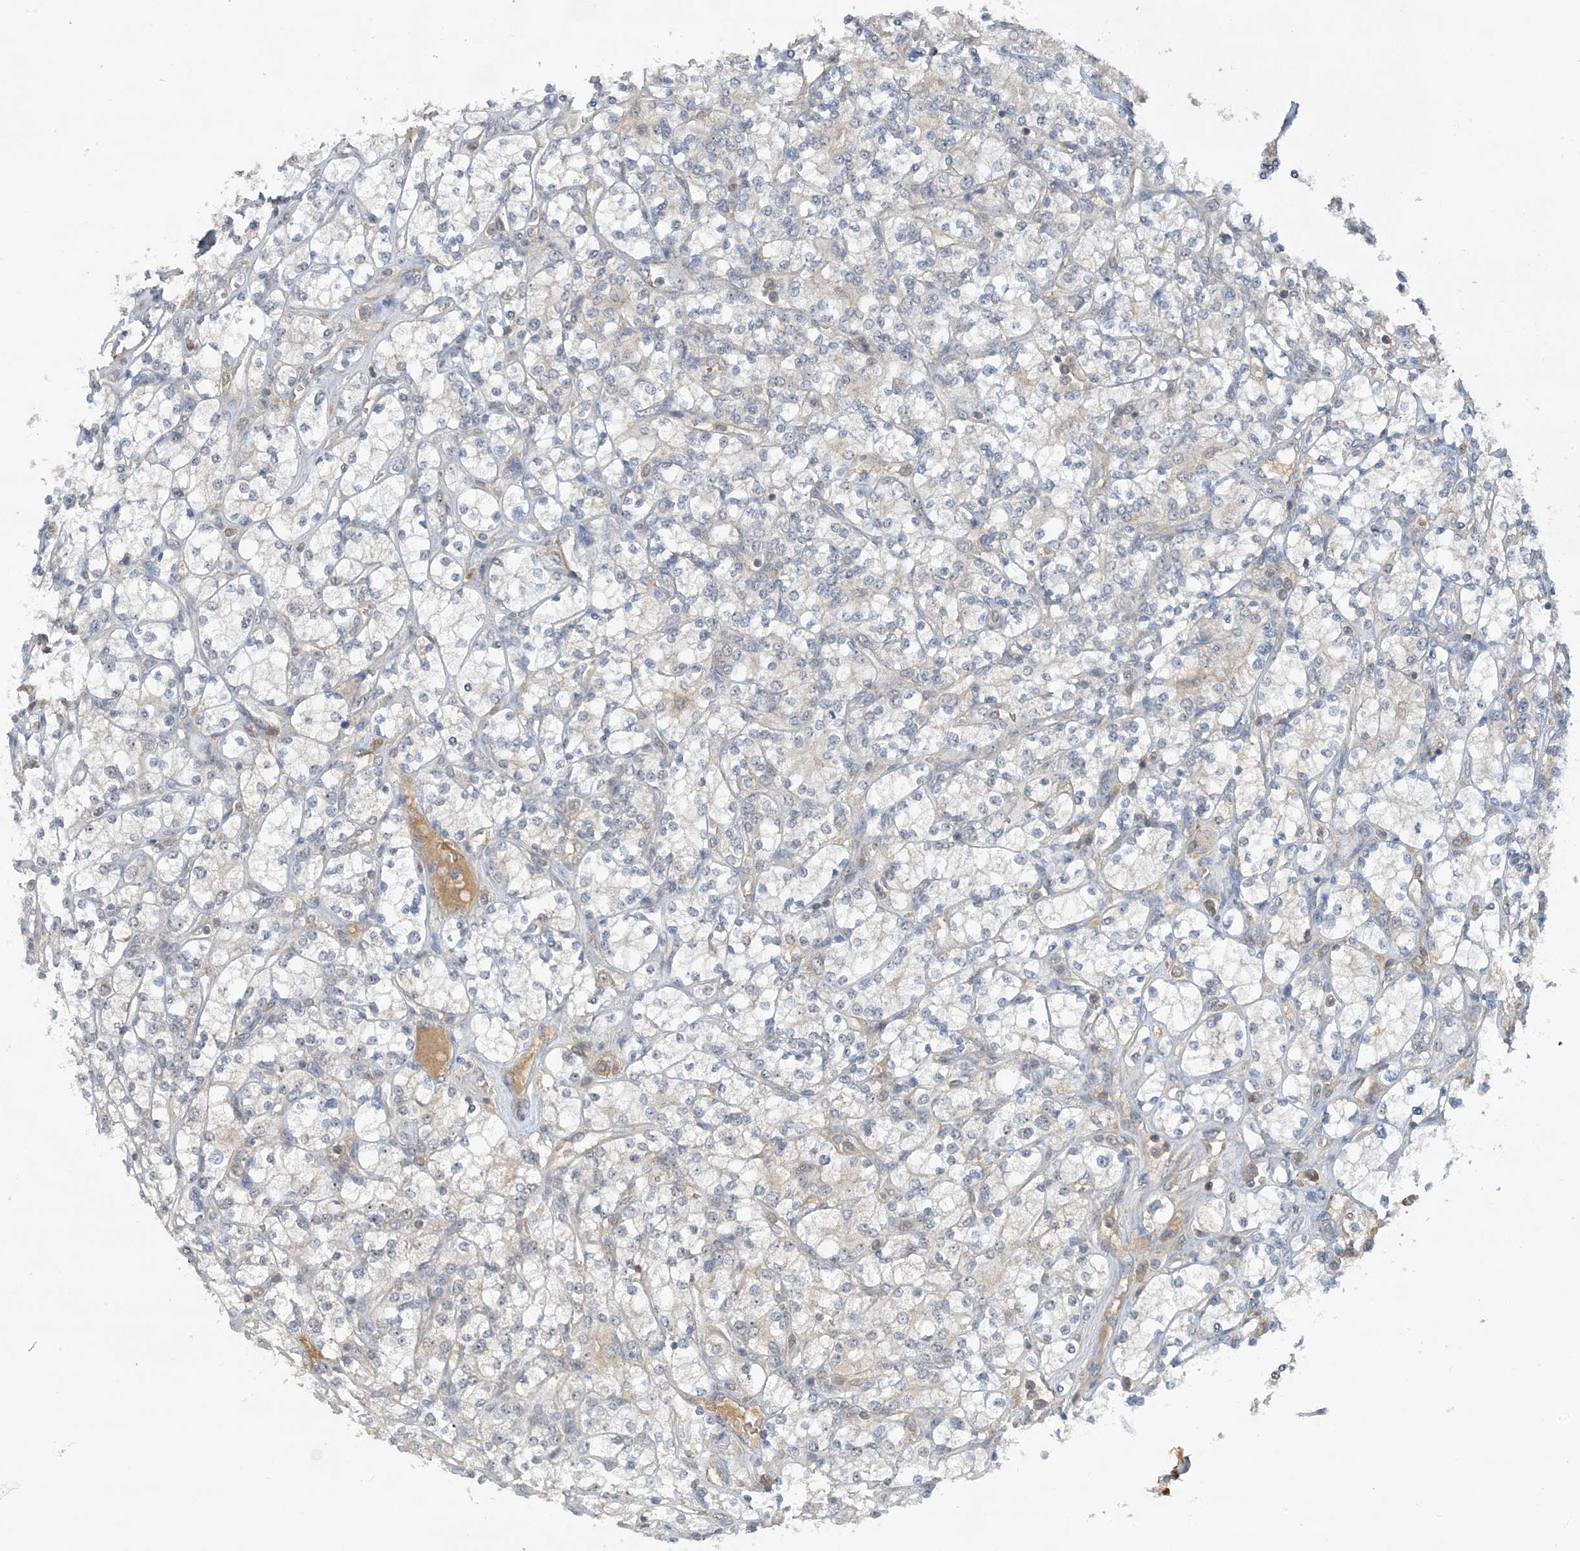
{"staining": {"intensity": "negative", "quantity": "none", "location": "none"}, "tissue": "renal cancer", "cell_type": "Tumor cells", "image_type": "cancer", "snomed": [{"axis": "morphology", "description": "Adenocarcinoma, NOS"}, {"axis": "topography", "description": "Kidney"}], "caption": "Tumor cells are negative for protein expression in human renal adenocarcinoma.", "gene": "UBE2E1", "patient": {"sex": "male", "age": 77}}